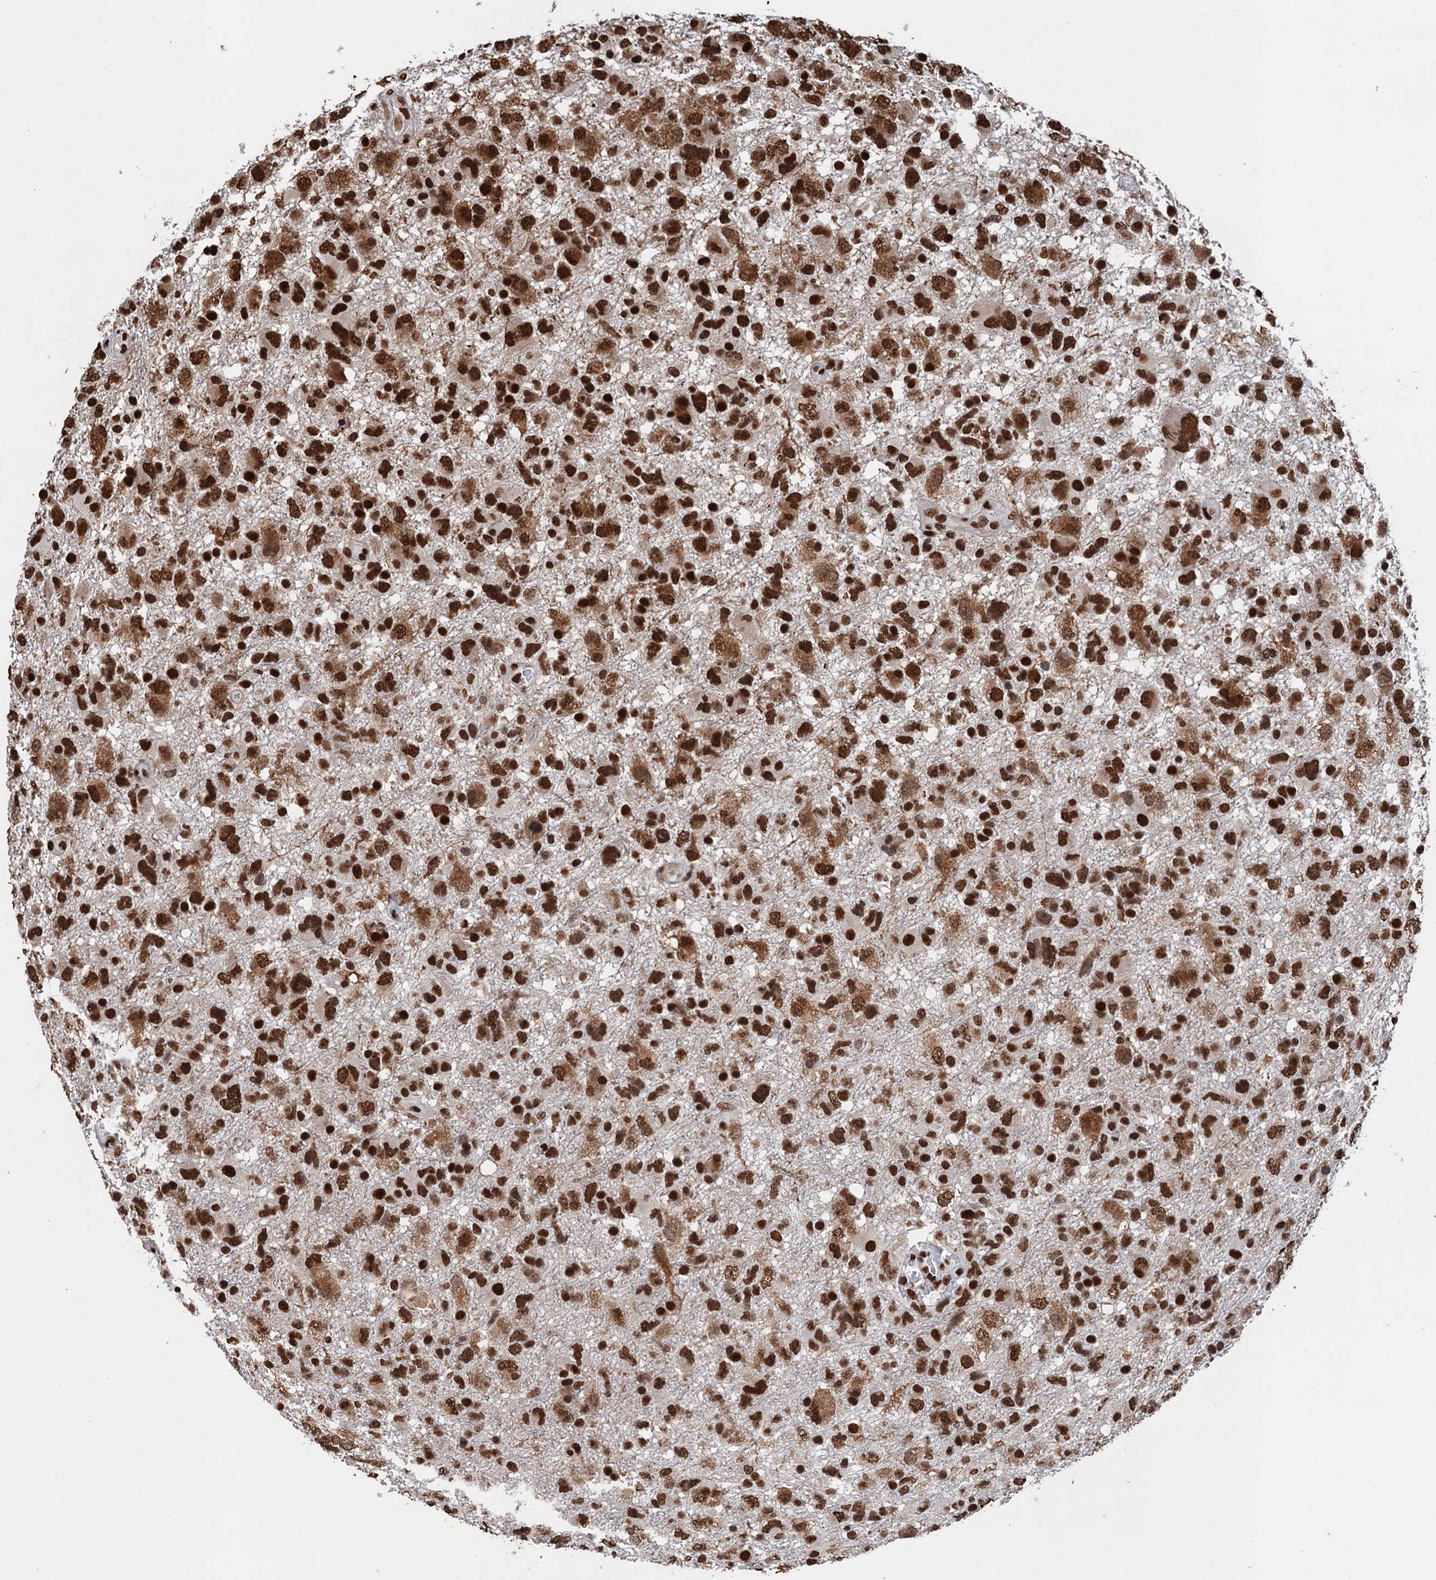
{"staining": {"intensity": "strong", "quantity": ">75%", "location": "cytoplasmic/membranous,nuclear"}, "tissue": "glioma", "cell_type": "Tumor cells", "image_type": "cancer", "snomed": [{"axis": "morphology", "description": "Glioma, malignant, High grade"}, {"axis": "topography", "description": "Brain"}], "caption": "High-grade glioma (malignant) tissue shows strong cytoplasmic/membranous and nuclear positivity in about >75% of tumor cells, visualized by immunohistochemistry.", "gene": "UBA2", "patient": {"sex": "male", "age": 61}}